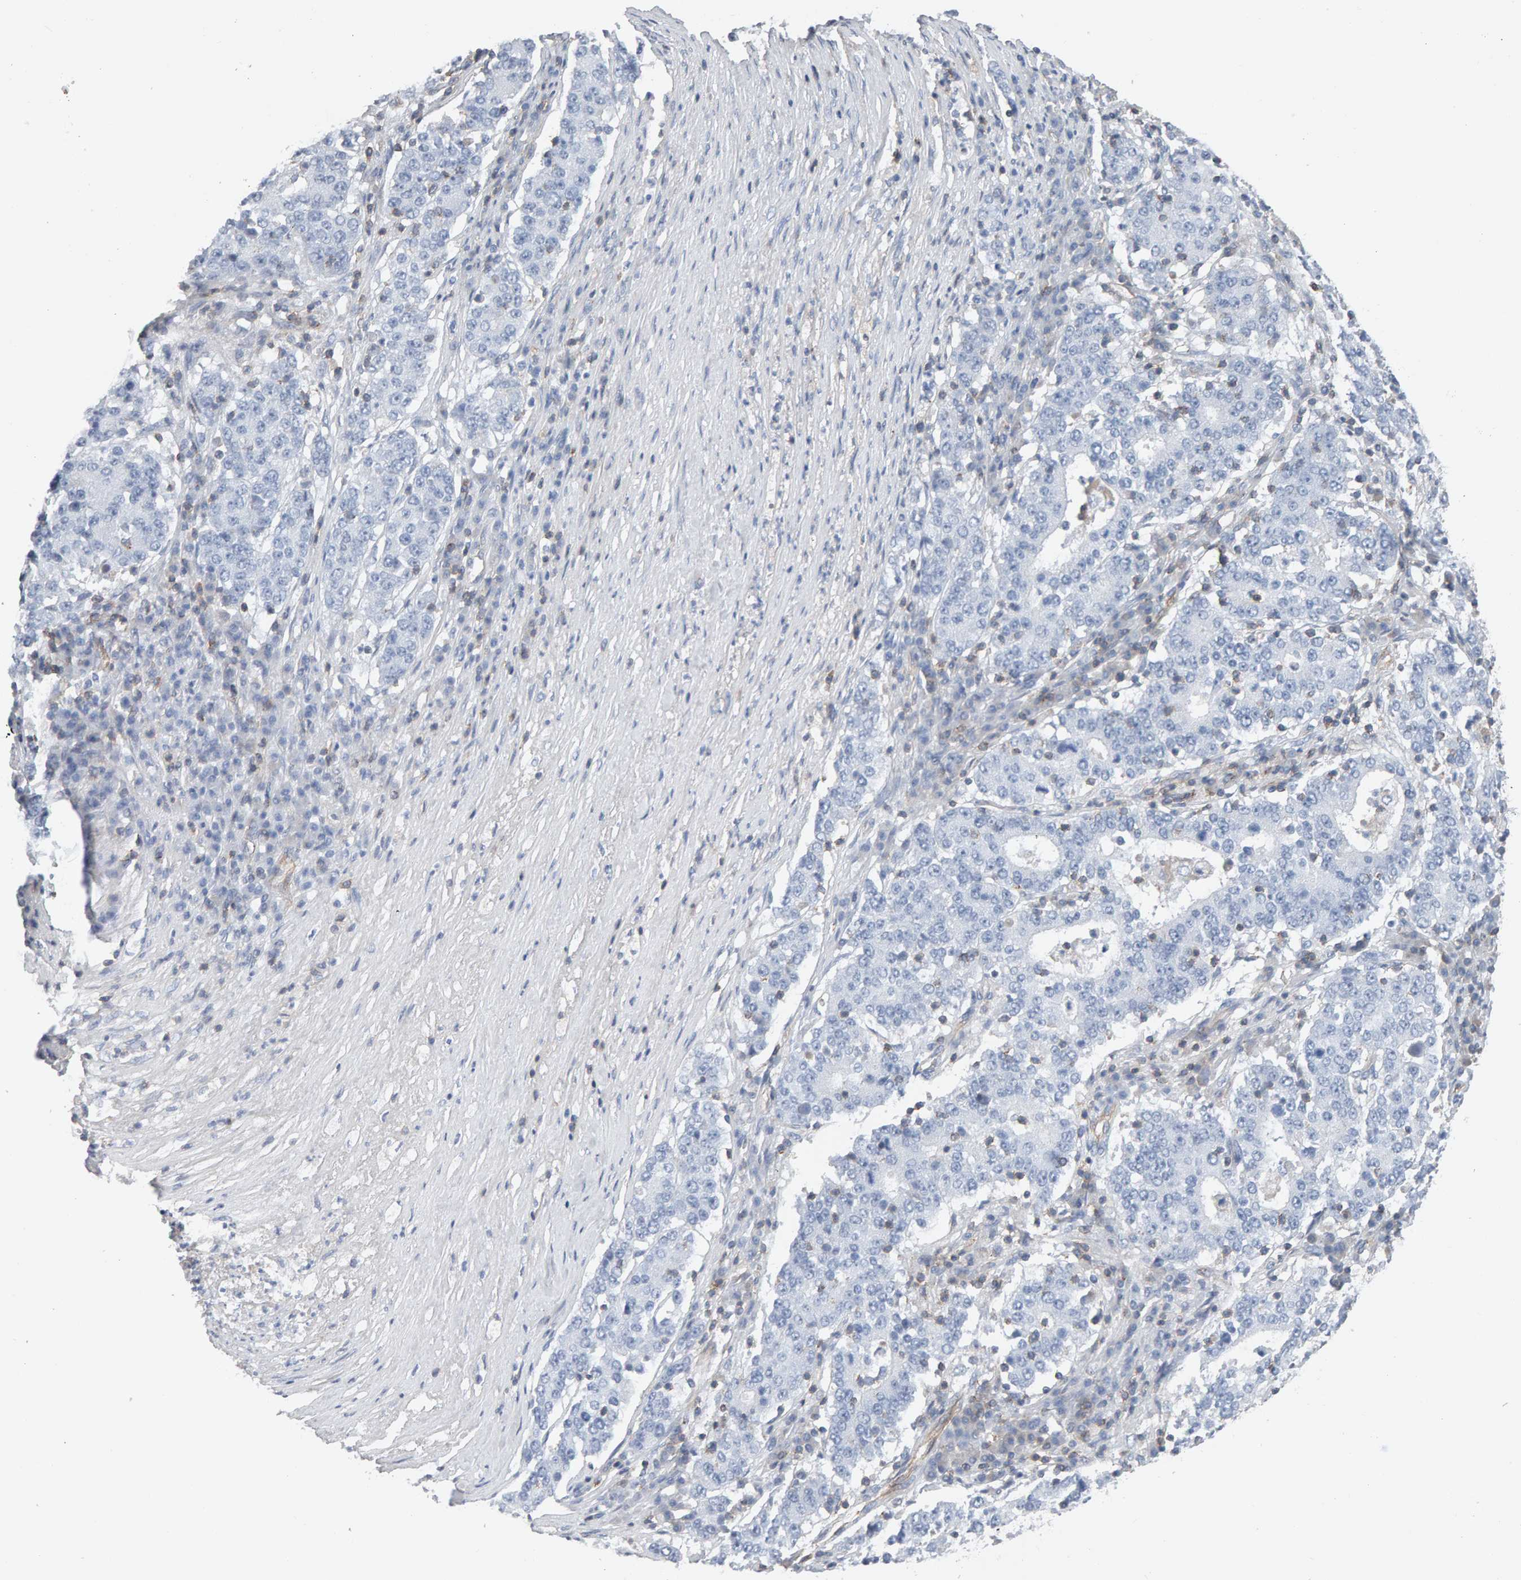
{"staining": {"intensity": "negative", "quantity": "none", "location": "none"}, "tissue": "stomach cancer", "cell_type": "Tumor cells", "image_type": "cancer", "snomed": [{"axis": "morphology", "description": "Adenocarcinoma, NOS"}, {"axis": "topography", "description": "Stomach"}], "caption": "Immunohistochemistry (IHC) photomicrograph of neoplastic tissue: human stomach cancer stained with DAB shows no significant protein positivity in tumor cells.", "gene": "FYN", "patient": {"sex": "male", "age": 59}}